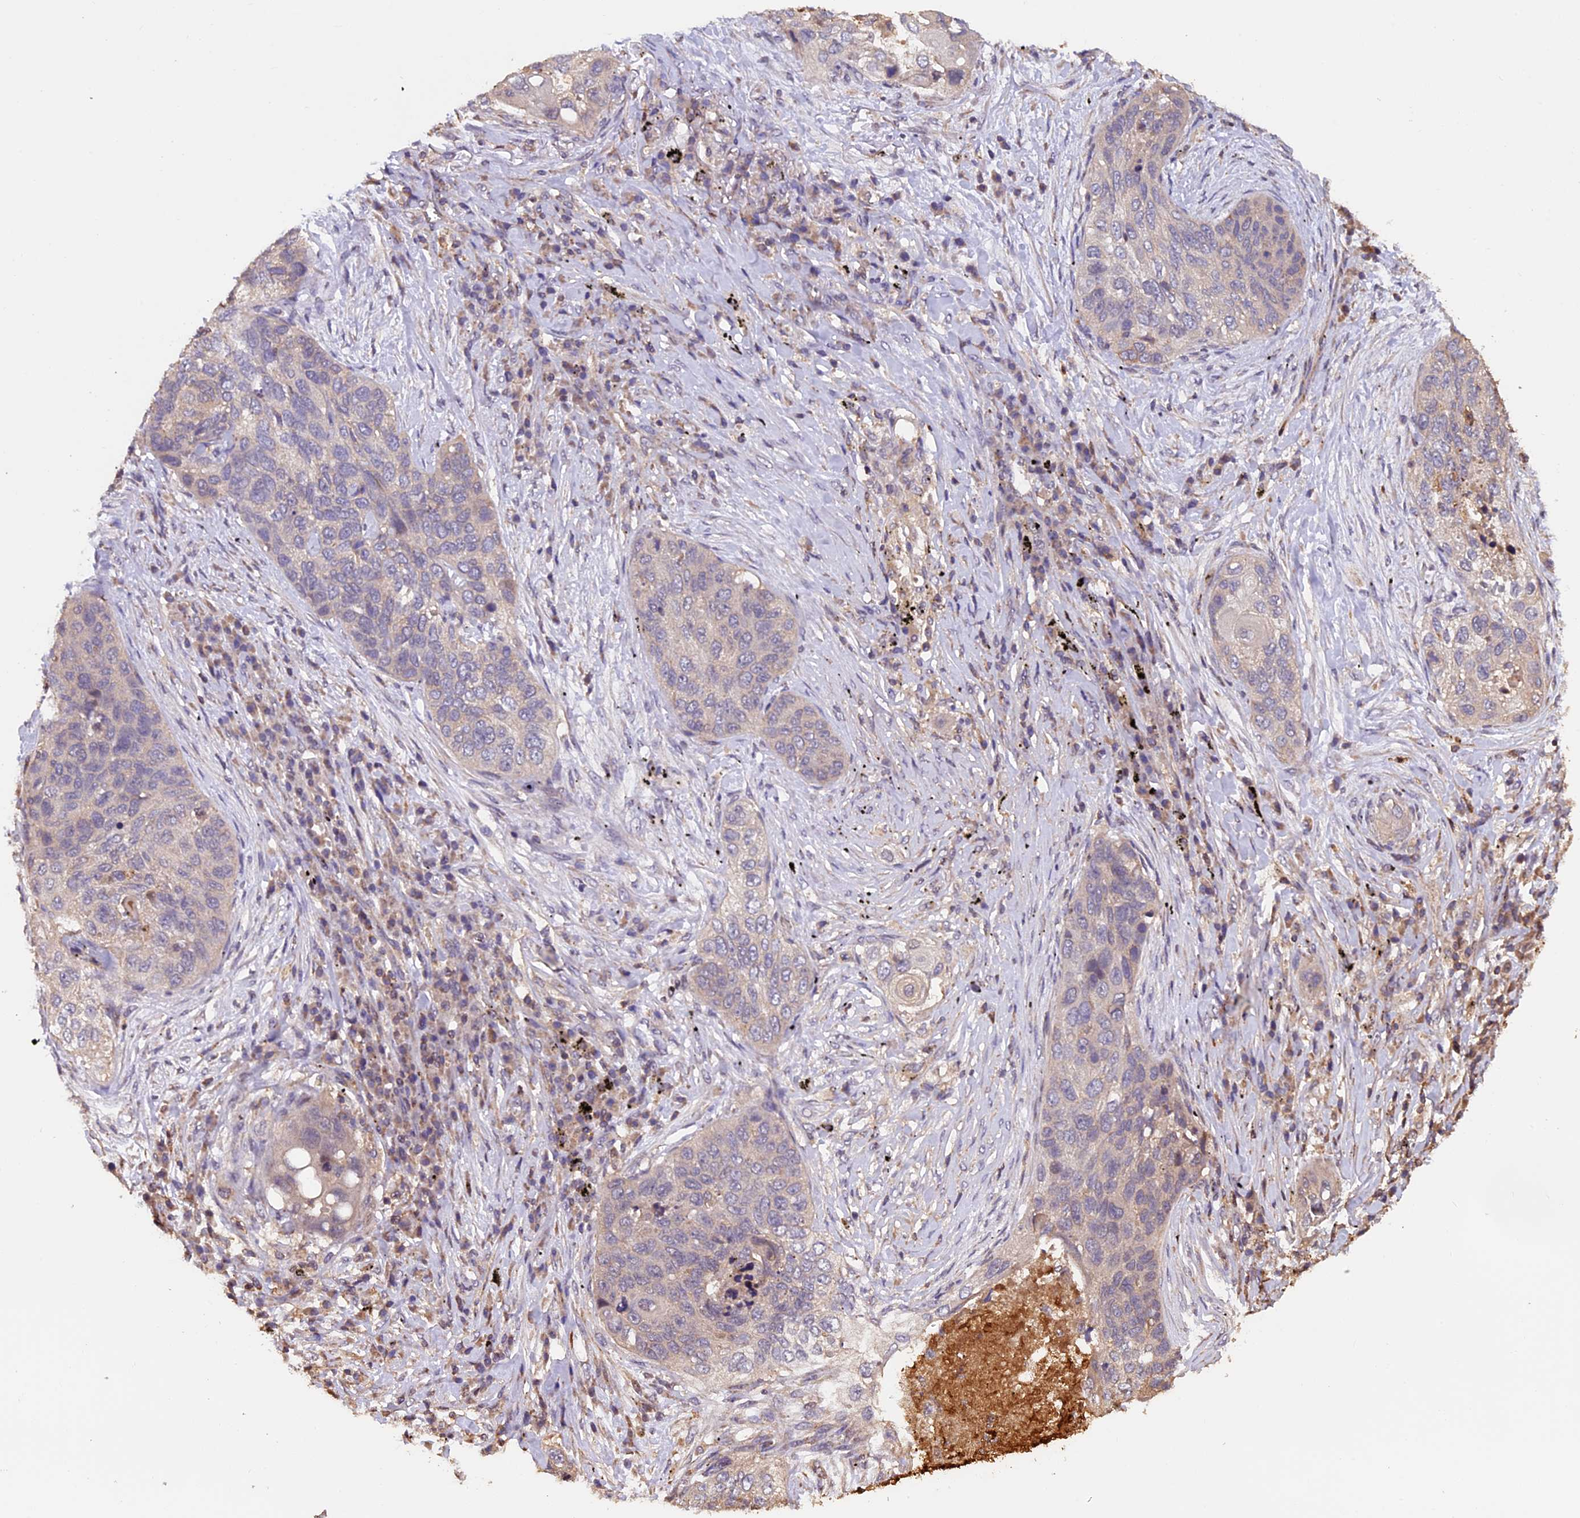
{"staining": {"intensity": "weak", "quantity": "<25%", "location": "cytoplasmic/membranous"}, "tissue": "lung cancer", "cell_type": "Tumor cells", "image_type": "cancer", "snomed": [{"axis": "morphology", "description": "Squamous cell carcinoma, NOS"}, {"axis": "topography", "description": "Lung"}], "caption": "An immunohistochemistry image of squamous cell carcinoma (lung) is shown. There is no staining in tumor cells of squamous cell carcinoma (lung).", "gene": "PKD2L2", "patient": {"sex": "female", "age": 63}}